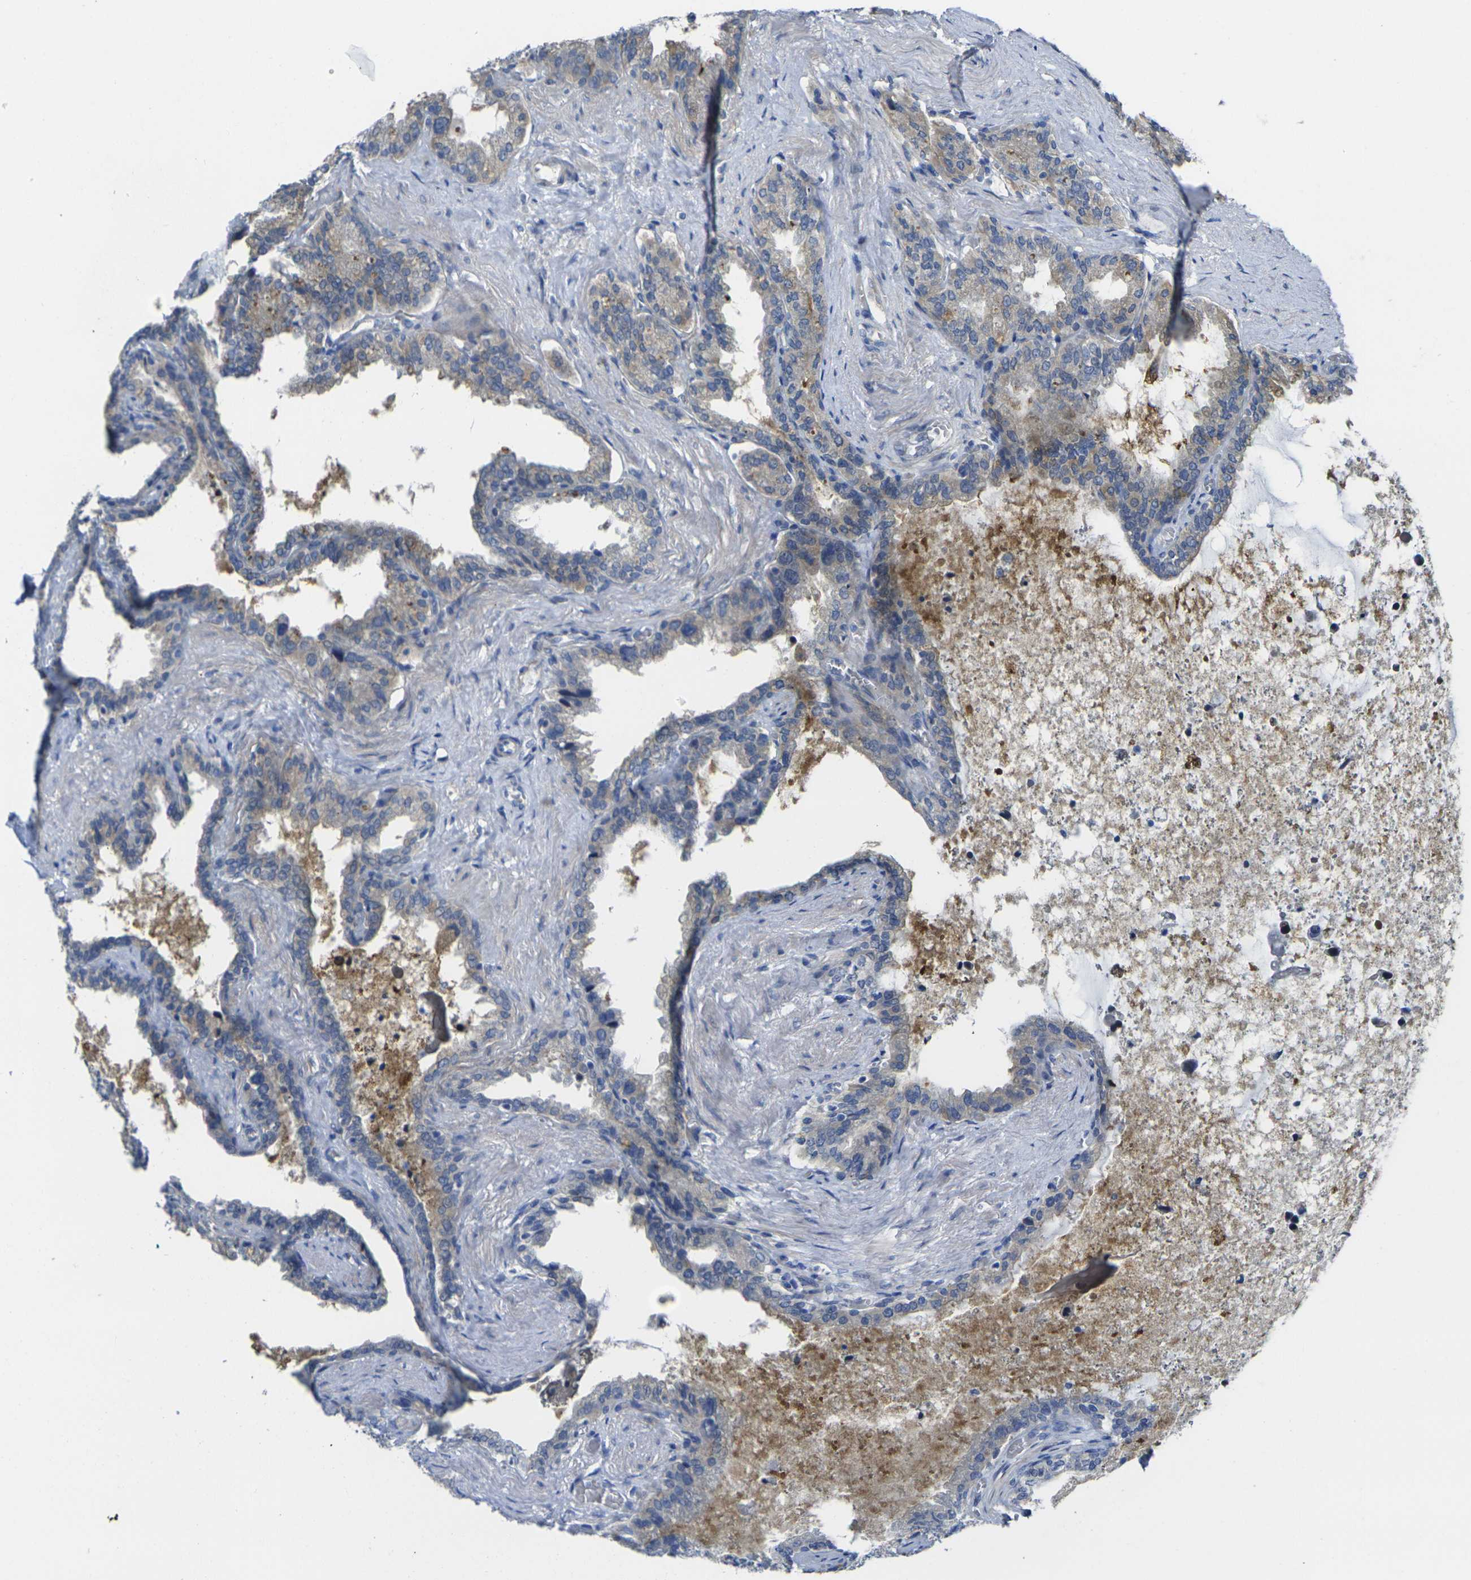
{"staining": {"intensity": "moderate", "quantity": "<25%", "location": "cytoplasmic/membranous"}, "tissue": "seminal vesicle", "cell_type": "Glandular cells", "image_type": "normal", "snomed": [{"axis": "morphology", "description": "Normal tissue, NOS"}, {"axis": "topography", "description": "Seminal veicle"}], "caption": "Moderate cytoplasmic/membranous protein positivity is appreciated in approximately <25% of glandular cells in seminal vesicle. (Brightfield microscopy of DAB IHC at high magnification).", "gene": "GNA12", "patient": {"sex": "male", "age": 46}}